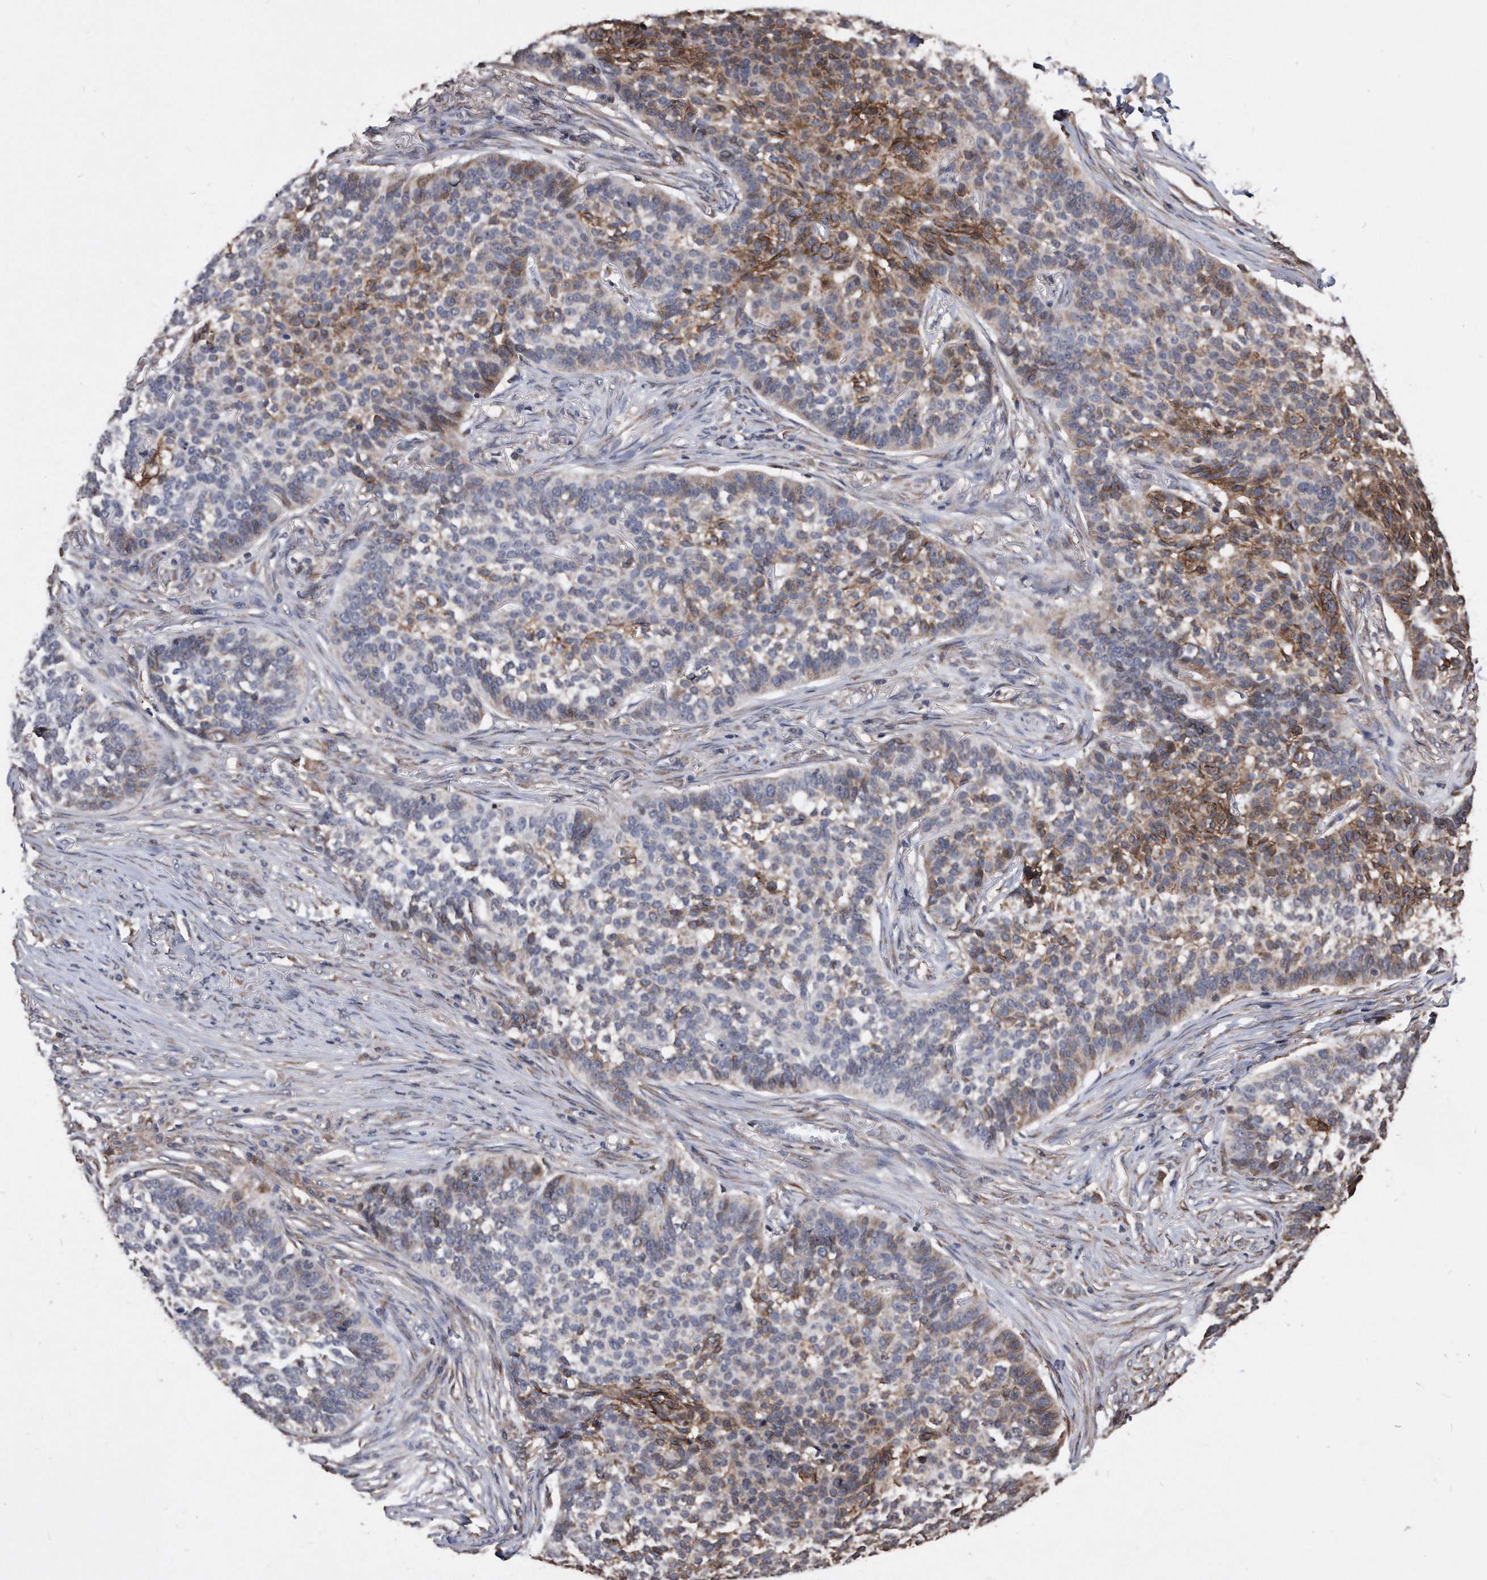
{"staining": {"intensity": "moderate", "quantity": "25%-75%", "location": "cytoplasmic/membranous"}, "tissue": "skin cancer", "cell_type": "Tumor cells", "image_type": "cancer", "snomed": [{"axis": "morphology", "description": "Basal cell carcinoma"}, {"axis": "topography", "description": "Skin"}], "caption": "High-power microscopy captured an immunohistochemistry photomicrograph of skin cancer (basal cell carcinoma), revealing moderate cytoplasmic/membranous staining in approximately 25%-75% of tumor cells.", "gene": "IL20RA", "patient": {"sex": "male", "age": 85}}